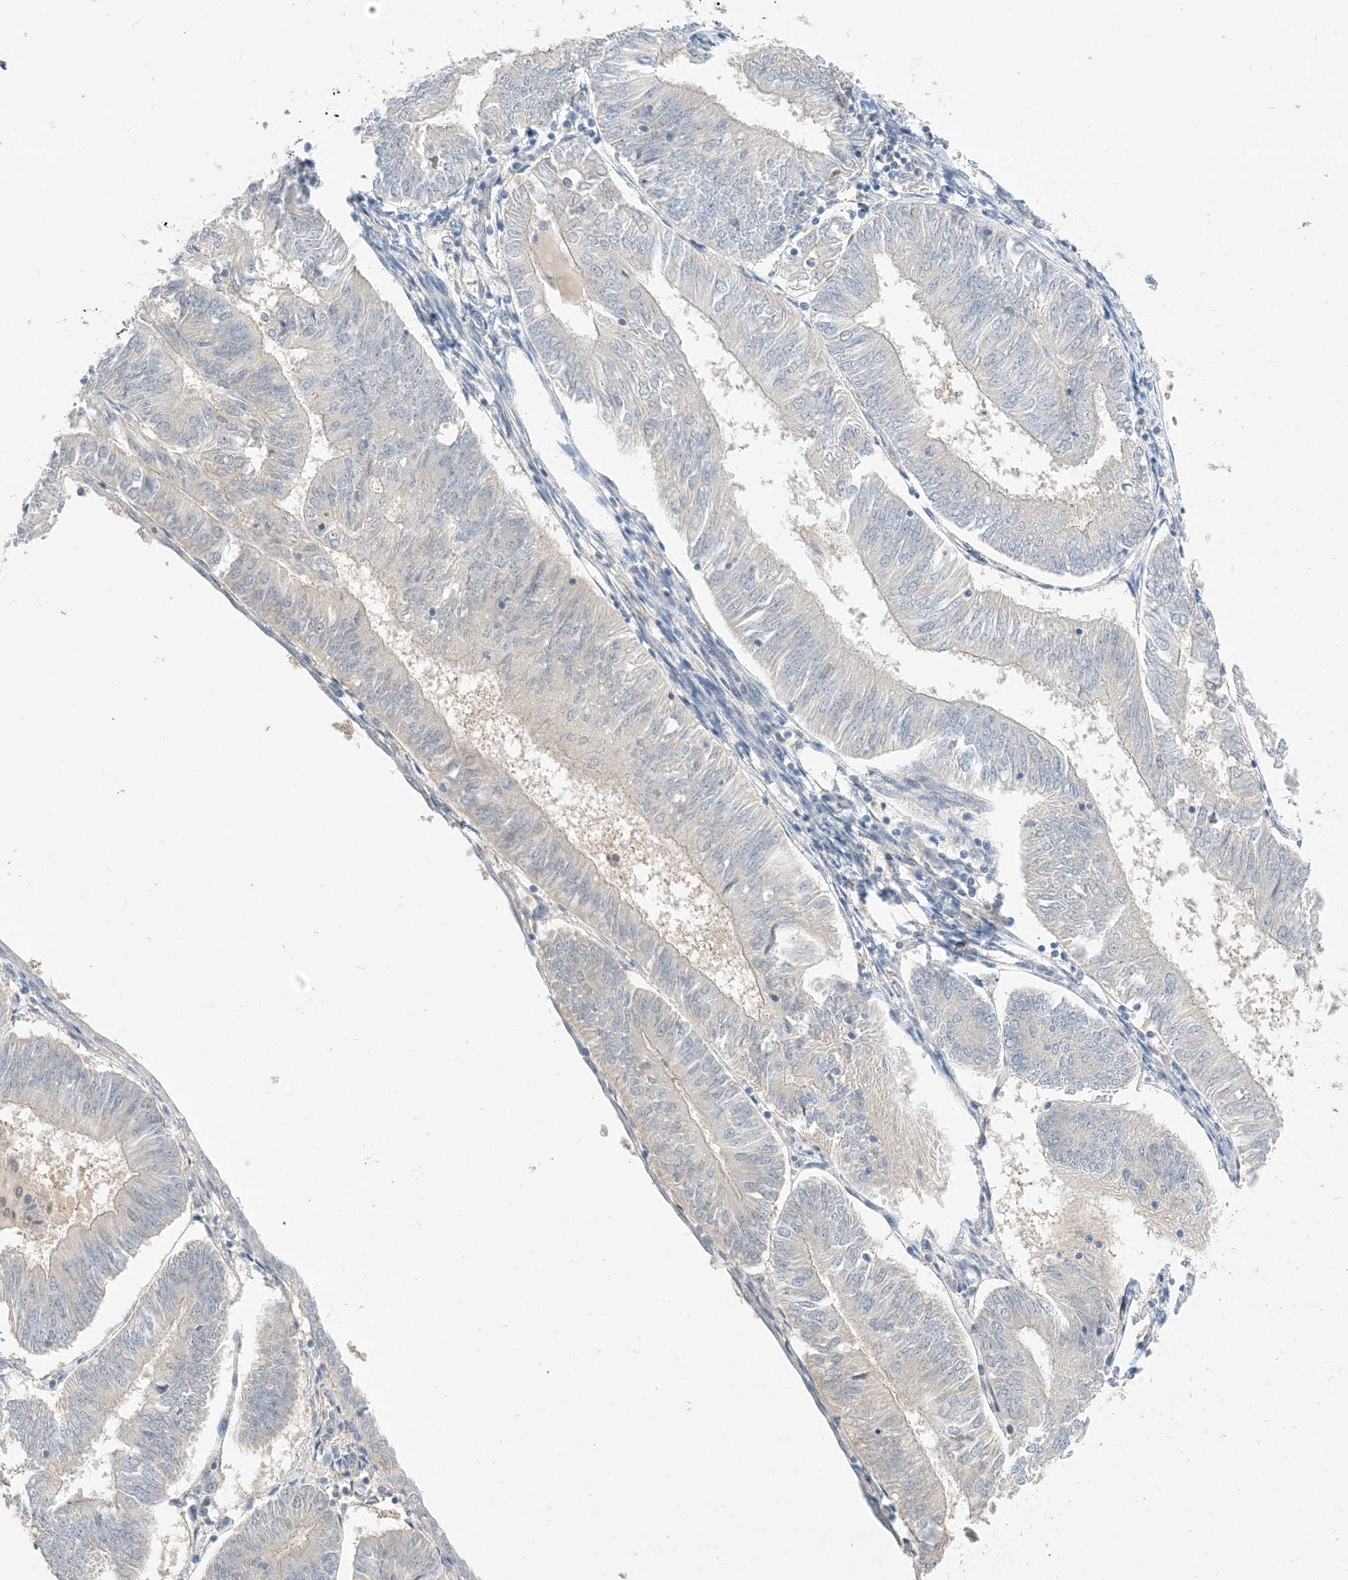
{"staining": {"intensity": "negative", "quantity": "none", "location": "none"}, "tissue": "endometrial cancer", "cell_type": "Tumor cells", "image_type": "cancer", "snomed": [{"axis": "morphology", "description": "Adenocarcinoma, NOS"}, {"axis": "topography", "description": "Endometrium"}], "caption": "Immunohistochemical staining of human endometrial cancer exhibits no significant positivity in tumor cells.", "gene": "KIFBP", "patient": {"sex": "female", "age": 58}}